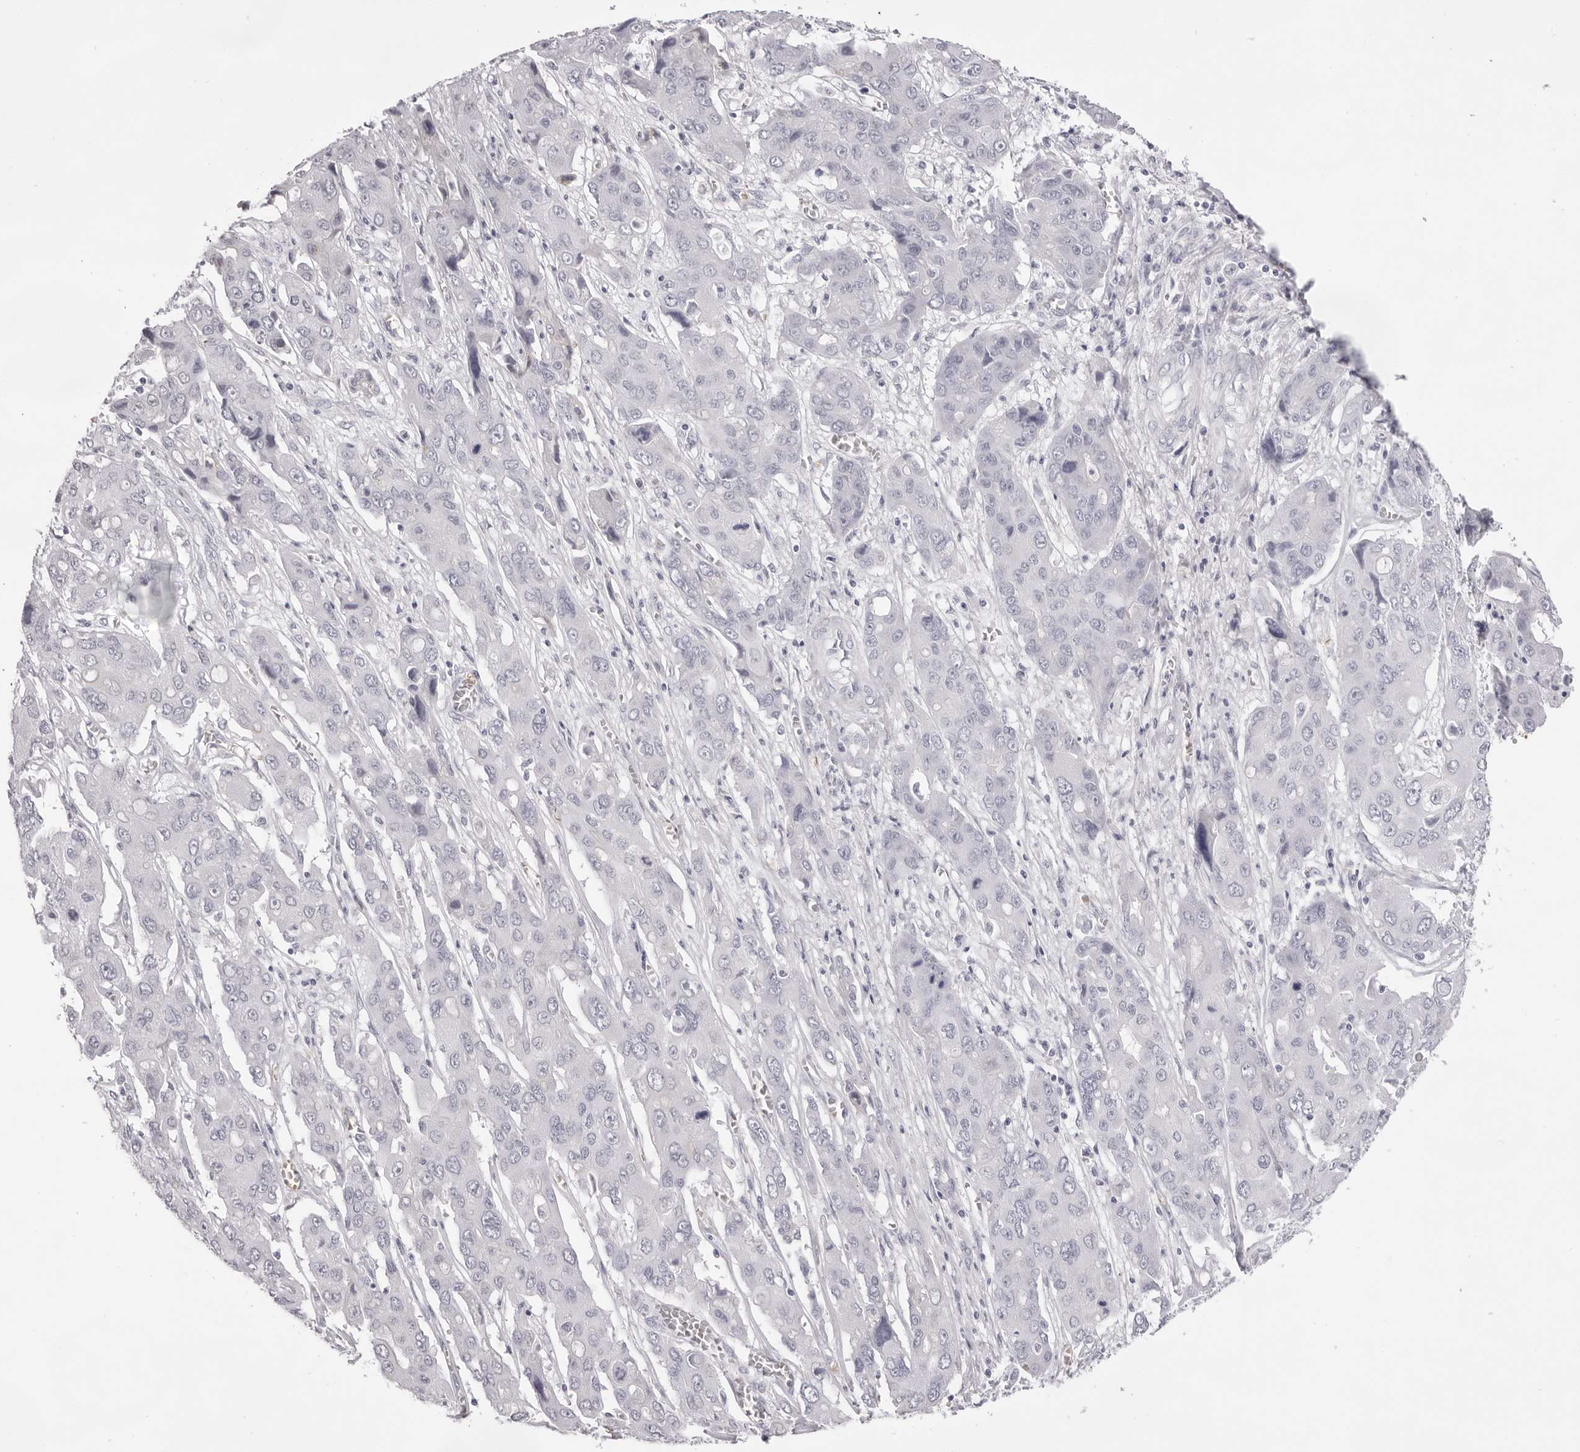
{"staining": {"intensity": "negative", "quantity": "none", "location": "none"}, "tissue": "liver cancer", "cell_type": "Tumor cells", "image_type": "cancer", "snomed": [{"axis": "morphology", "description": "Cholangiocarcinoma"}, {"axis": "topography", "description": "Liver"}], "caption": "Liver cancer (cholangiocarcinoma) was stained to show a protein in brown. There is no significant expression in tumor cells.", "gene": "SPTA1", "patient": {"sex": "male", "age": 67}}